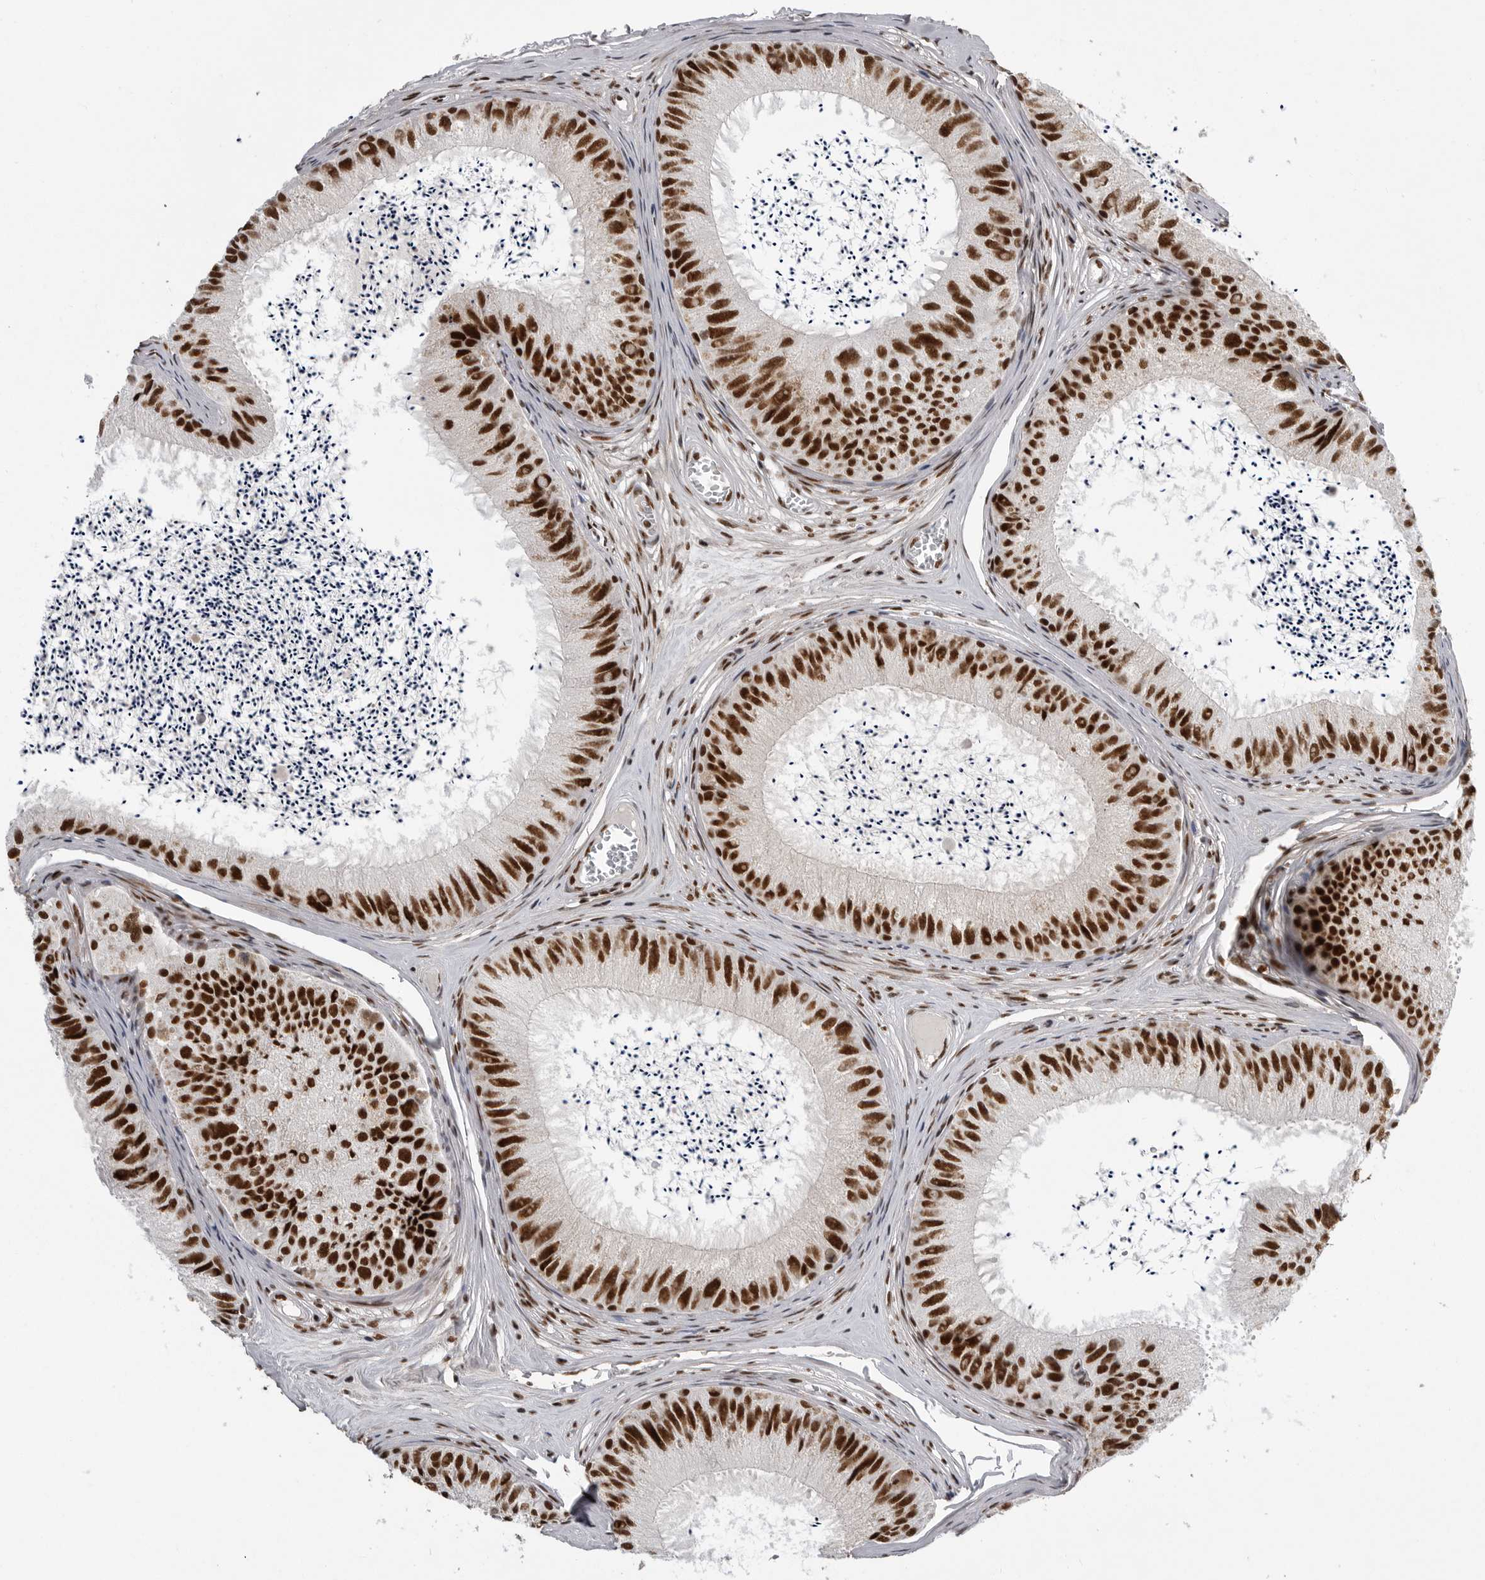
{"staining": {"intensity": "strong", "quantity": ">75%", "location": "nuclear"}, "tissue": "epididymis", "cell_type": "Glandular cells", "image_type": "normal", "snomed": [{"axis": "morphology", "description": "Normal tissue, NOS"}, {"axis": "topography", "description": "Epididymis"}], "caption": "Protein analysis of unremarkable epididymis reveals strong nuclear staining in about >75% of glandular cells.", "gene": "PPP1R8", "patient": {"sex": "male", "age": 79}}